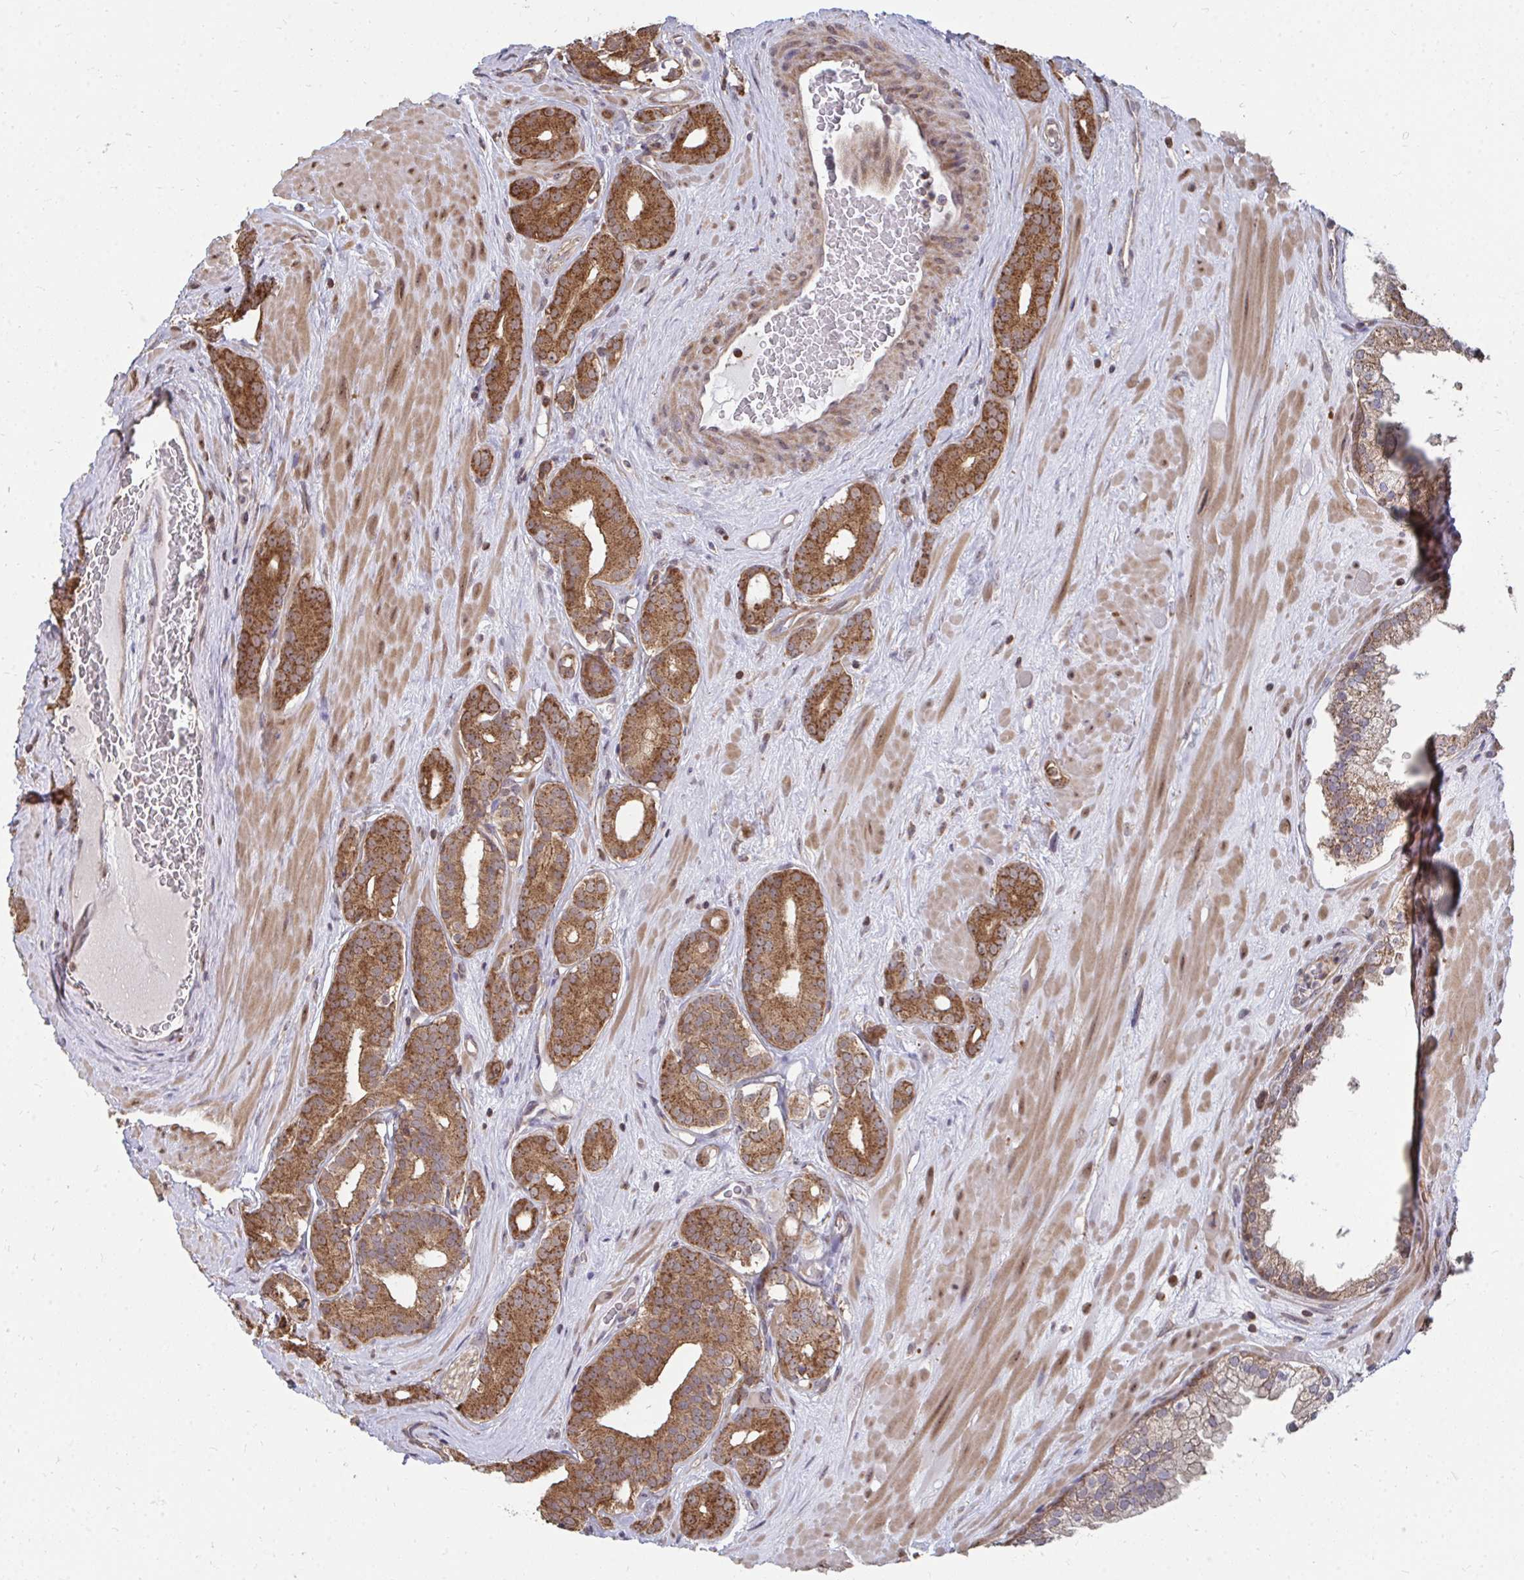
{"staining": {"intensity": "moderate", "quantity": ">75%", "location": "cytoplasmic/membranous"}, "tissue": "prostate cancer", "cell_type": "Tumor cells", "image_type": "cancer", "snomed": [{"axis": "morphology", "description": "Adenocarcinoma, High grade"}, {"axis": "topography", "description": "Prostate"}], "caption": "Moderate cytoplasmic/membranous positivity for a protein is present in approximately >75% of tumor cells of prostate cancer (high-grade adenocarcinoma) using IHC.", "gene": "DNAJA2", "patient": {"sex": "male", "age": 66}}